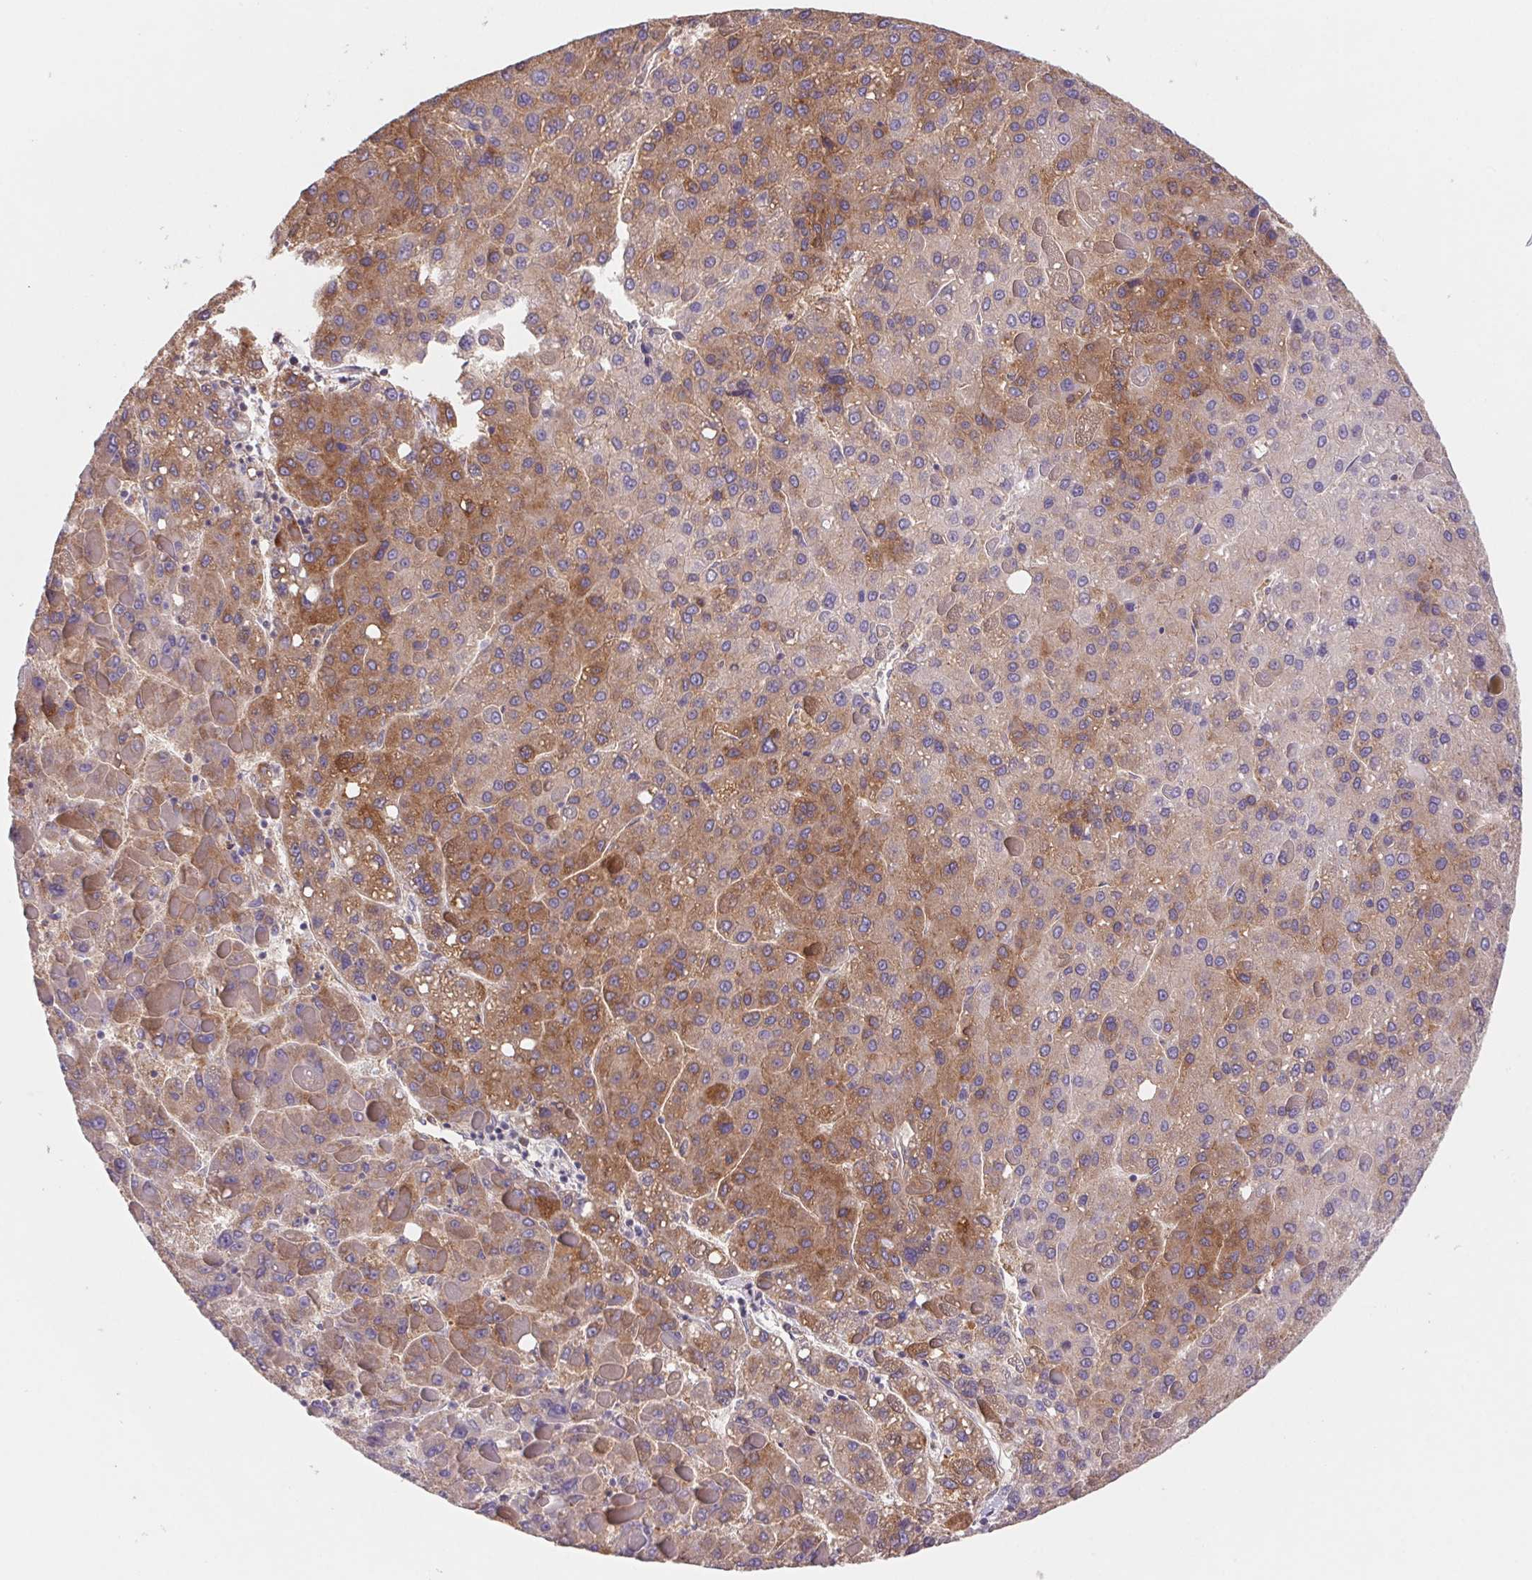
{"staining": {"intensity": "moderate", "quantity": "25%-75%", "location": "cytoplasmic/membranous"}, "tissue": "liver cancer", "cell_type": "Tumor cells", "image_type": "cancer", "snomed": [{"axis": "morphology", "description": "Carcinoma, Hepatocellular, NOS"}, {"axis": "topography", "description": "Liver"}], "caption": "Protein expression analysis of liver hepatocellular carcinoma reveals moderate cytoplasmic/membranous expression in approximately 25%-75% of tumor cells.", "gene": "RAB1A", "patient": {"sex": "female", "age": 82}}